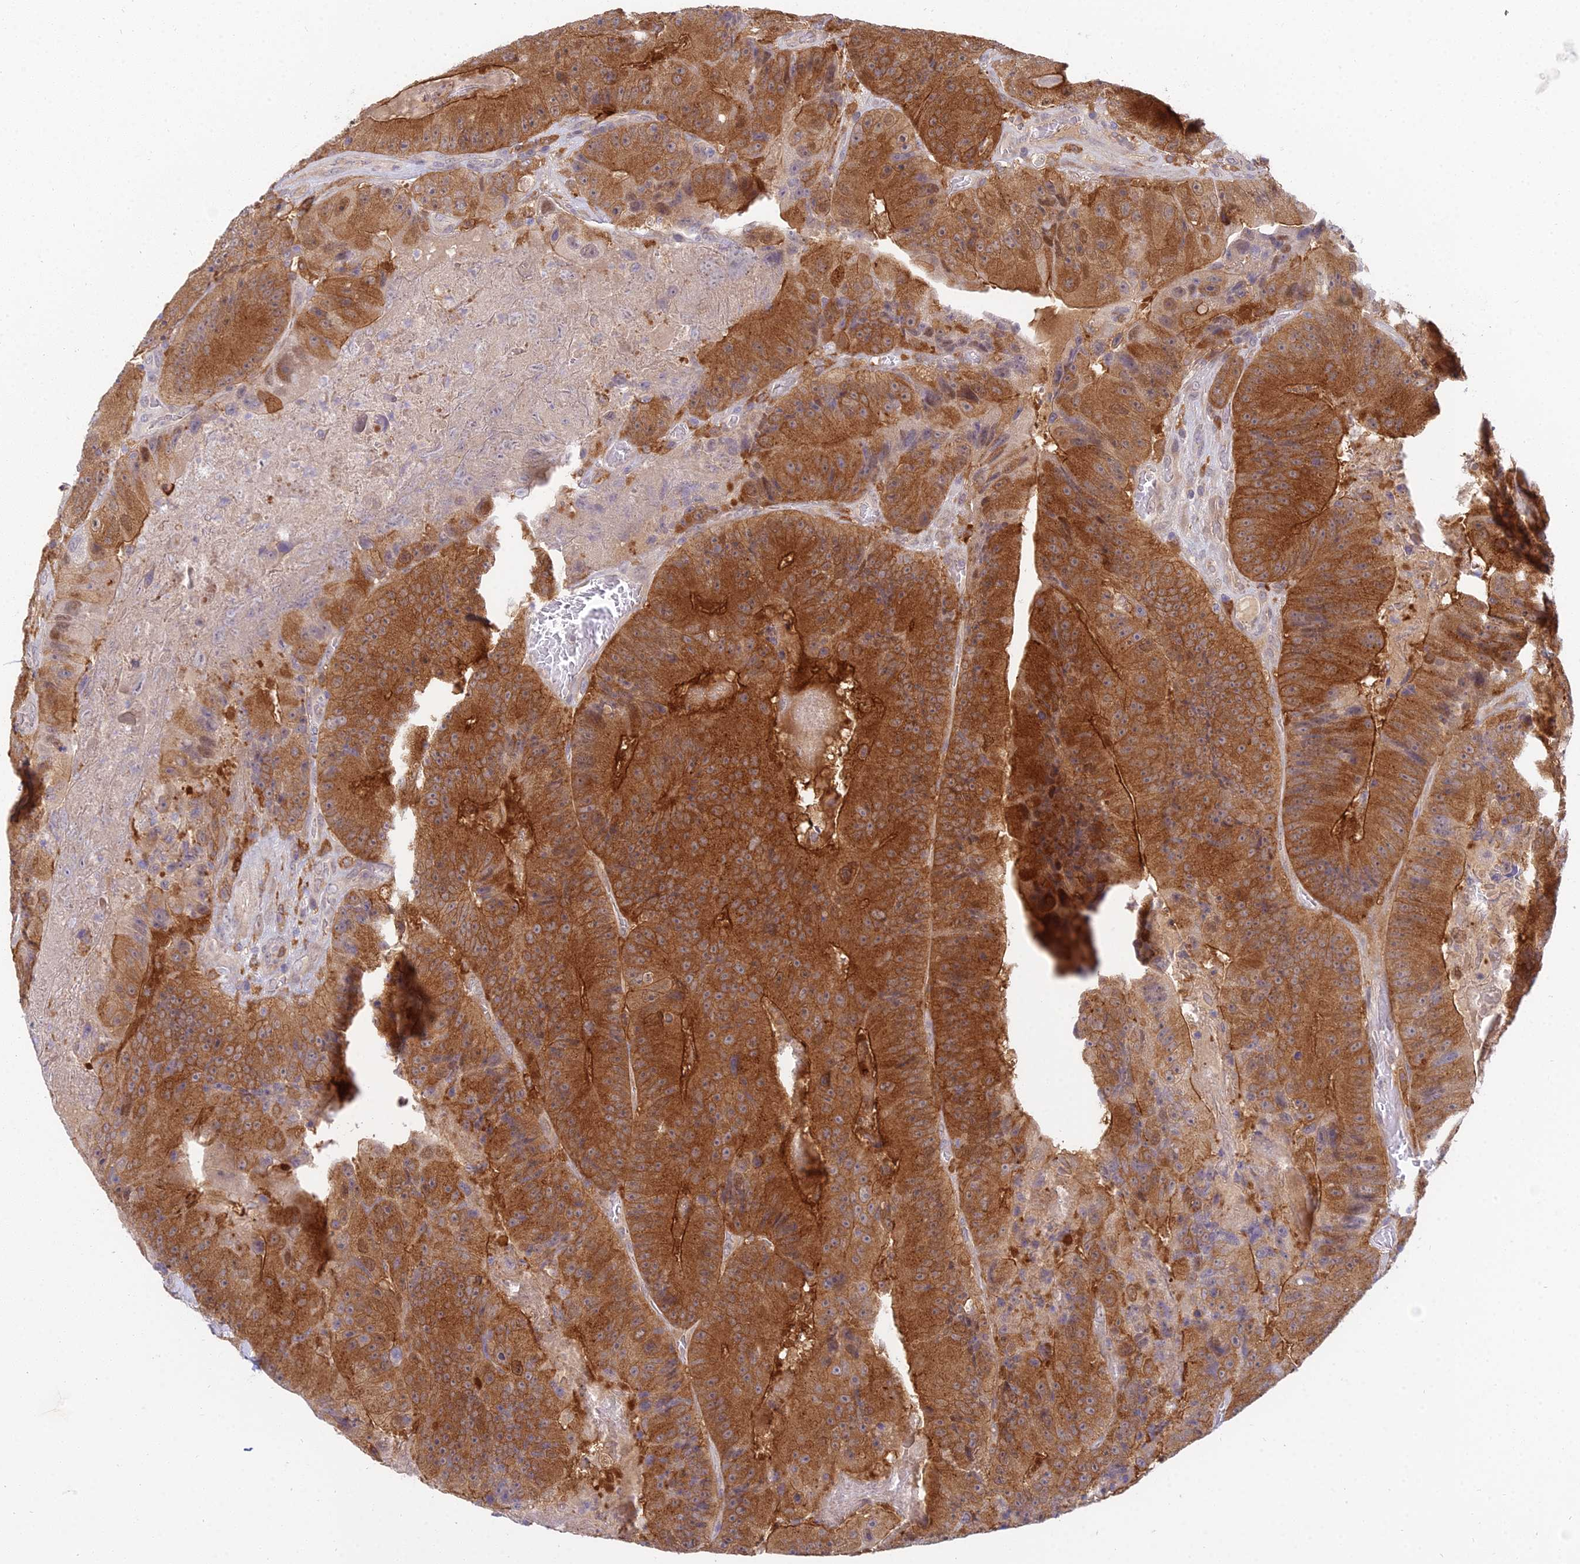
{"staining": {"intensity": "strong", "quantity": ">75%", "location": "cytoplasmic/membranous"}, "tissue": "colorectal cancer", "cell_type": "Tumor cells", "image_type": "cancer", "snomed": [{"axis": "morphology", "description": "Adenocarcinoma, NOS"}, {"axis": "topography", "description": "Colon"}], "caption": "Colorectal cancer (adenocarcinoma) stained for a protein (brown) reveals strong cytoplasmic/membranous positive positivity in approximately >75% of tumor cells.", "gene": "UBE2G1", "patient": {"sex": "female", "age": 86}}